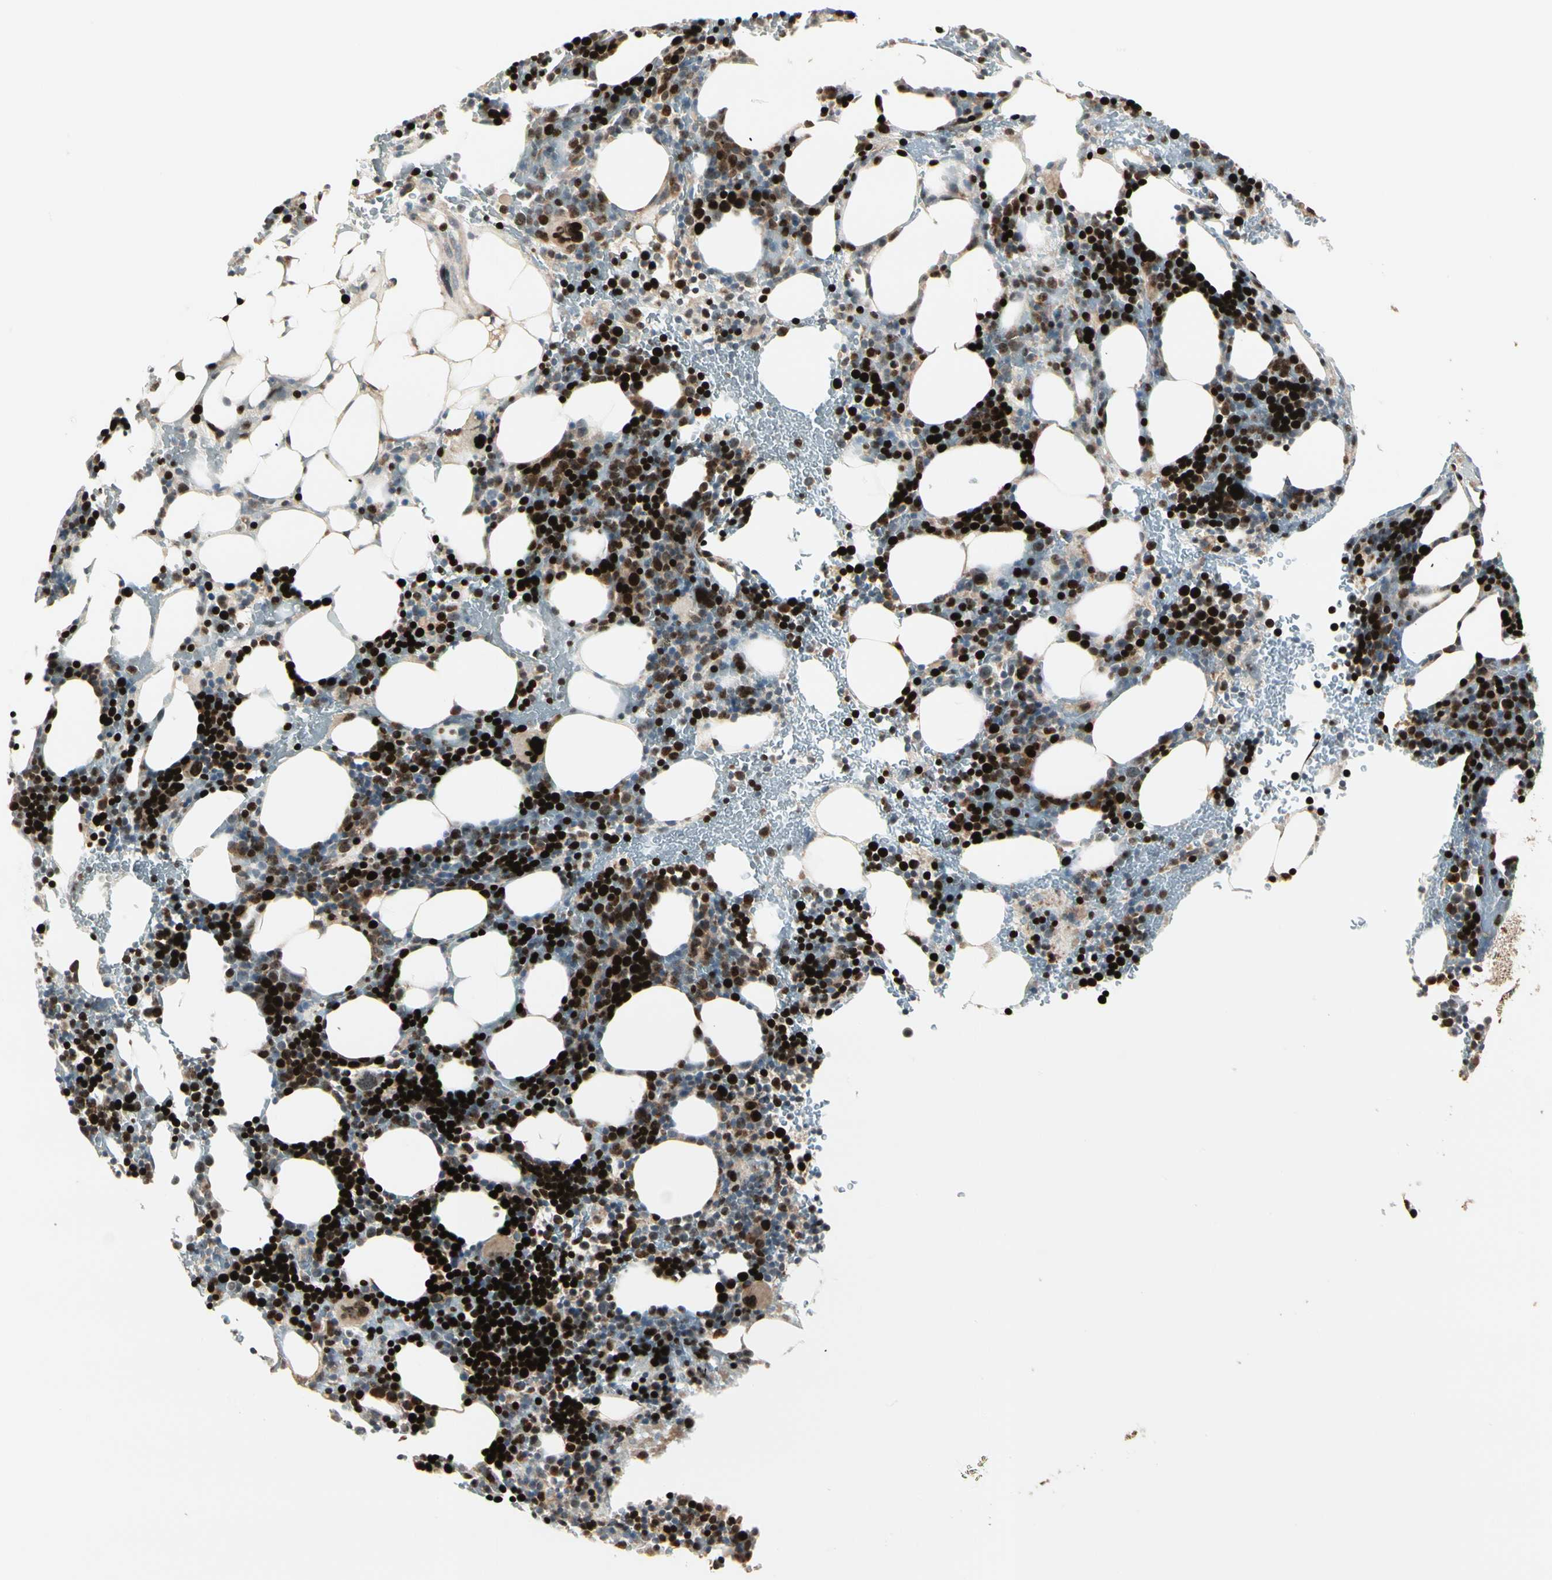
{"staining": {"intensity": "strong", "quantity": ">75%", "location": "nuclear"}, "tissue": "bone marrow", "cell_type": "Hematopoietic cells", "image_type": "normal", "snomed": [{"axis": "morphology", "description": "Normal tissue, NOS"}, {"axis": "topography", "description": "Bone marrow"}], "caption": "About >75% of hematopoietic cells in normal human bone marrow show strong nuclear protein expression as visualized by brown immunohistochemical staining.", "gene": "IP6K2", "patient": {"sex": "male", "age": 86}}